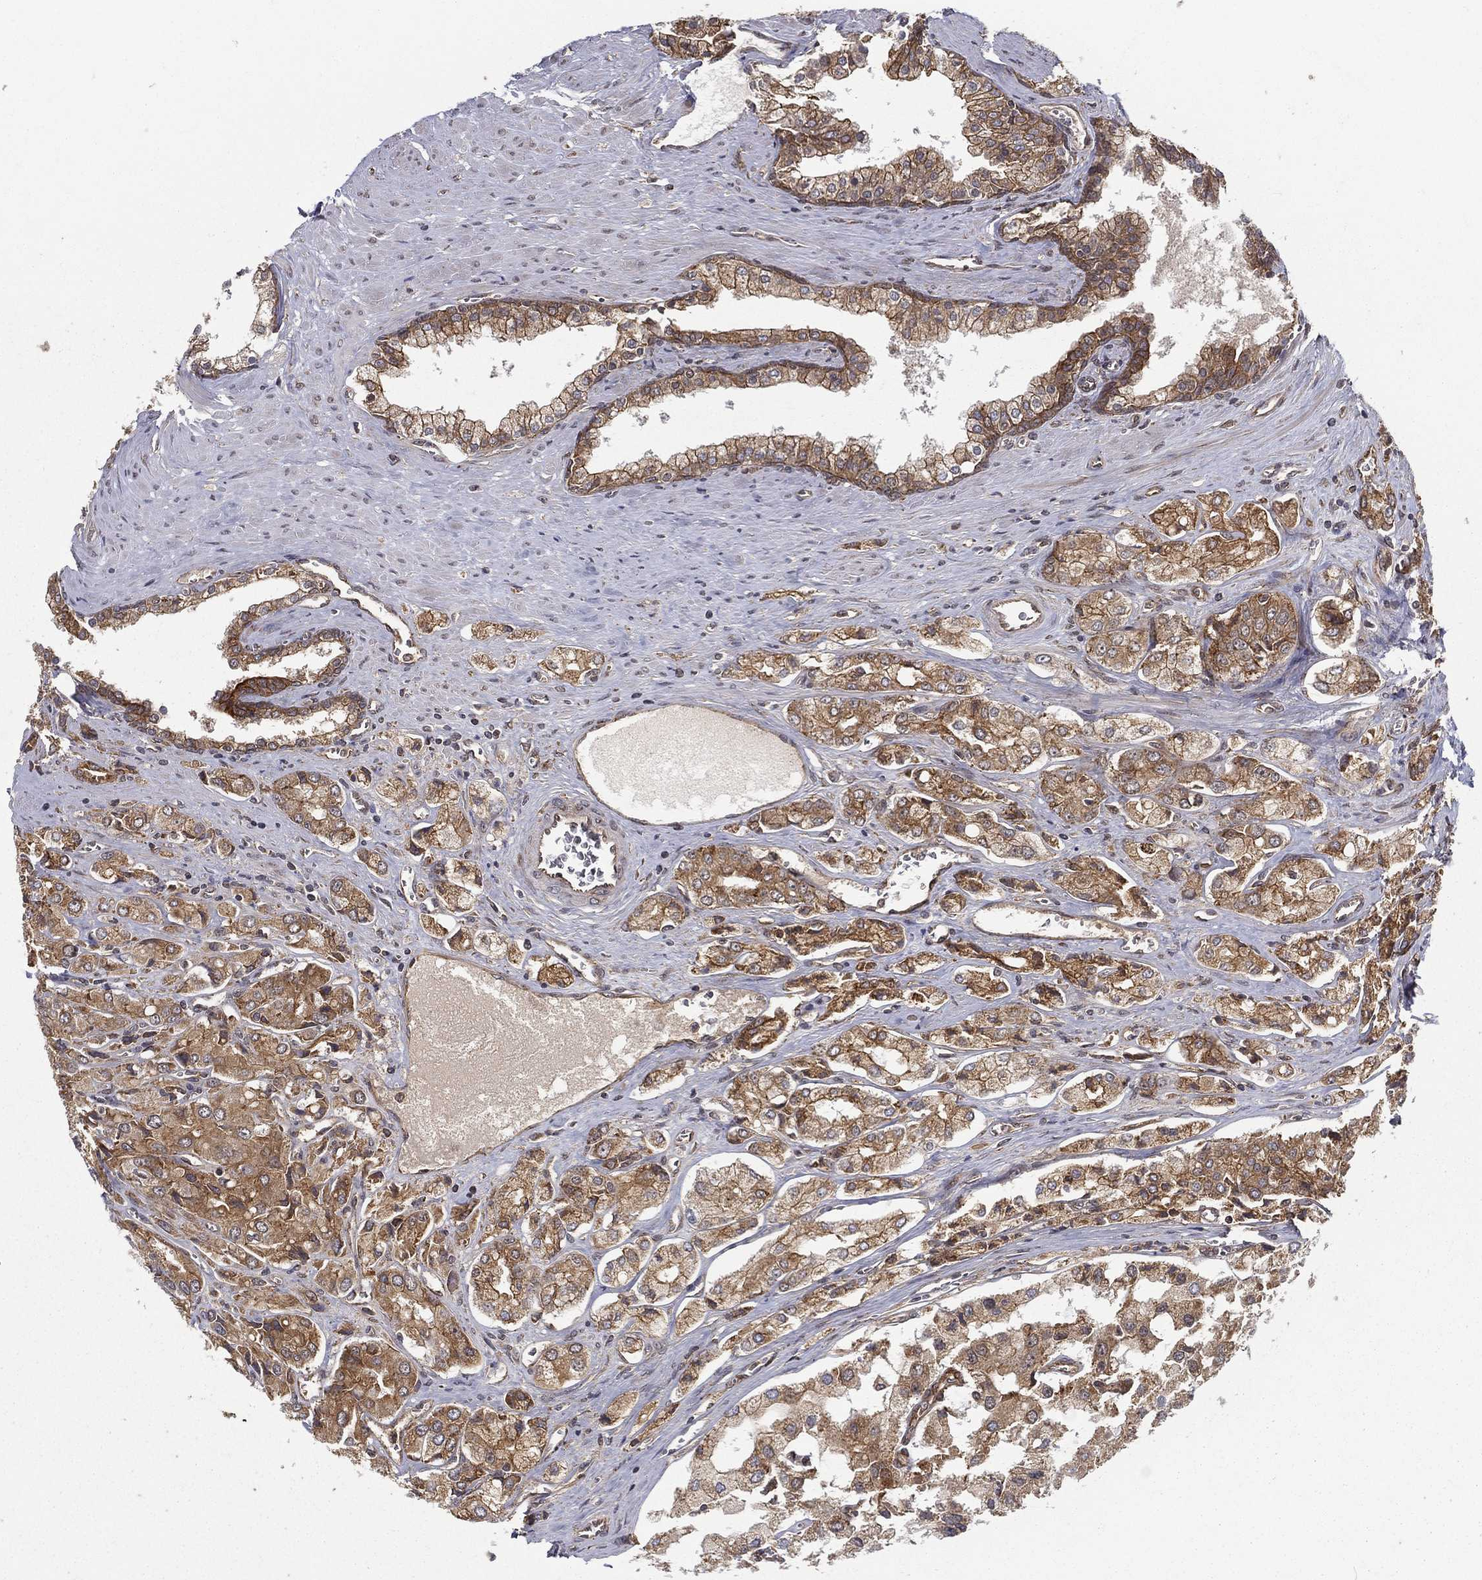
{"staining": {"intensity": "moderate", "quantity": "25%-75%", "location": "cytoplasmic/membranous"}, "tissue": "prostate cancer", "cell_type": "Tumor cells", "image_type": "cancer", "snomed": [{"axis": "morphology", "description": "Adenocarcinoma, NOS"}, {"axis": "topography", "description": "Prostate and seminal vesicle, NOS"}, {"axis": "topography", "description": "Prostate"}], "caption": "Immunohistochemical staining of prostate adenocarcinoma reveals medium levels of moderate cytoplasmic/membranous staining in about 25%-75% of tumor cells.", "gene": "UACA", "patient": {"sex": "male", "age": 67}}